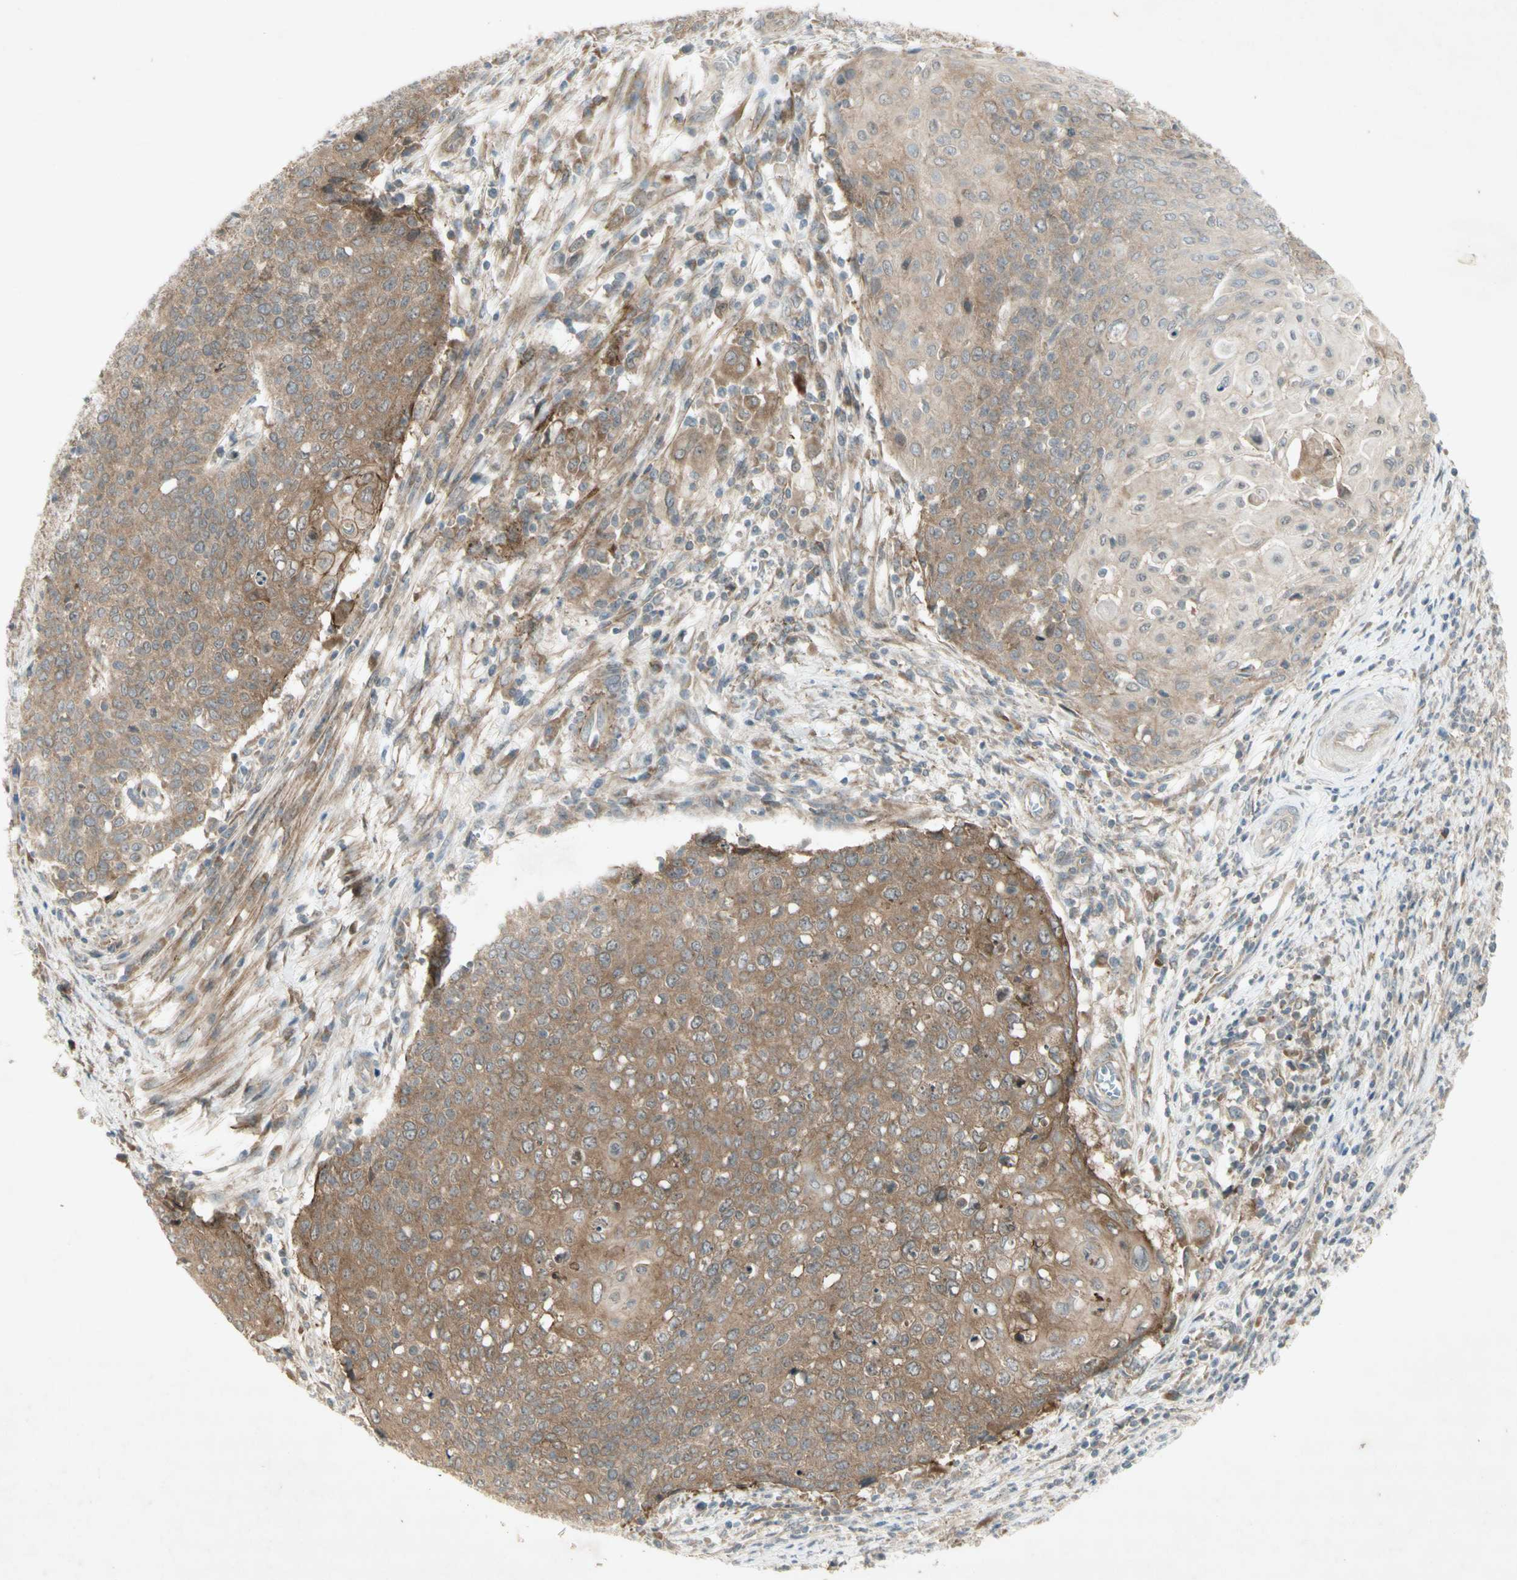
{"staining": {"intensity": "moderate", "quantity": "25%-75%", "location": "cytoplasmic/membranous"}, "tissue": "cervical cancer", "cell_type": "Tumor cells", "image_type": "cancer", "snomed": [{"axis": "morphology", "description": "Squamous cell carcinoma, NOS"}, {"axis": "topography", "description": "Cervix"}], "caption": "Cervical cancer (squamous cell carcinoma) was stained to show a protein in brown. There is medium levels of moderate cytoplasmic/membranous expression in approximately 25%-75% of tumor cells. (DAB (3,3'-diaminobenzidine) = brown stain, brightfield microscopy at high magnification).", "gene": "ETF1", "patient": {"sex": "female", "age": 39}}